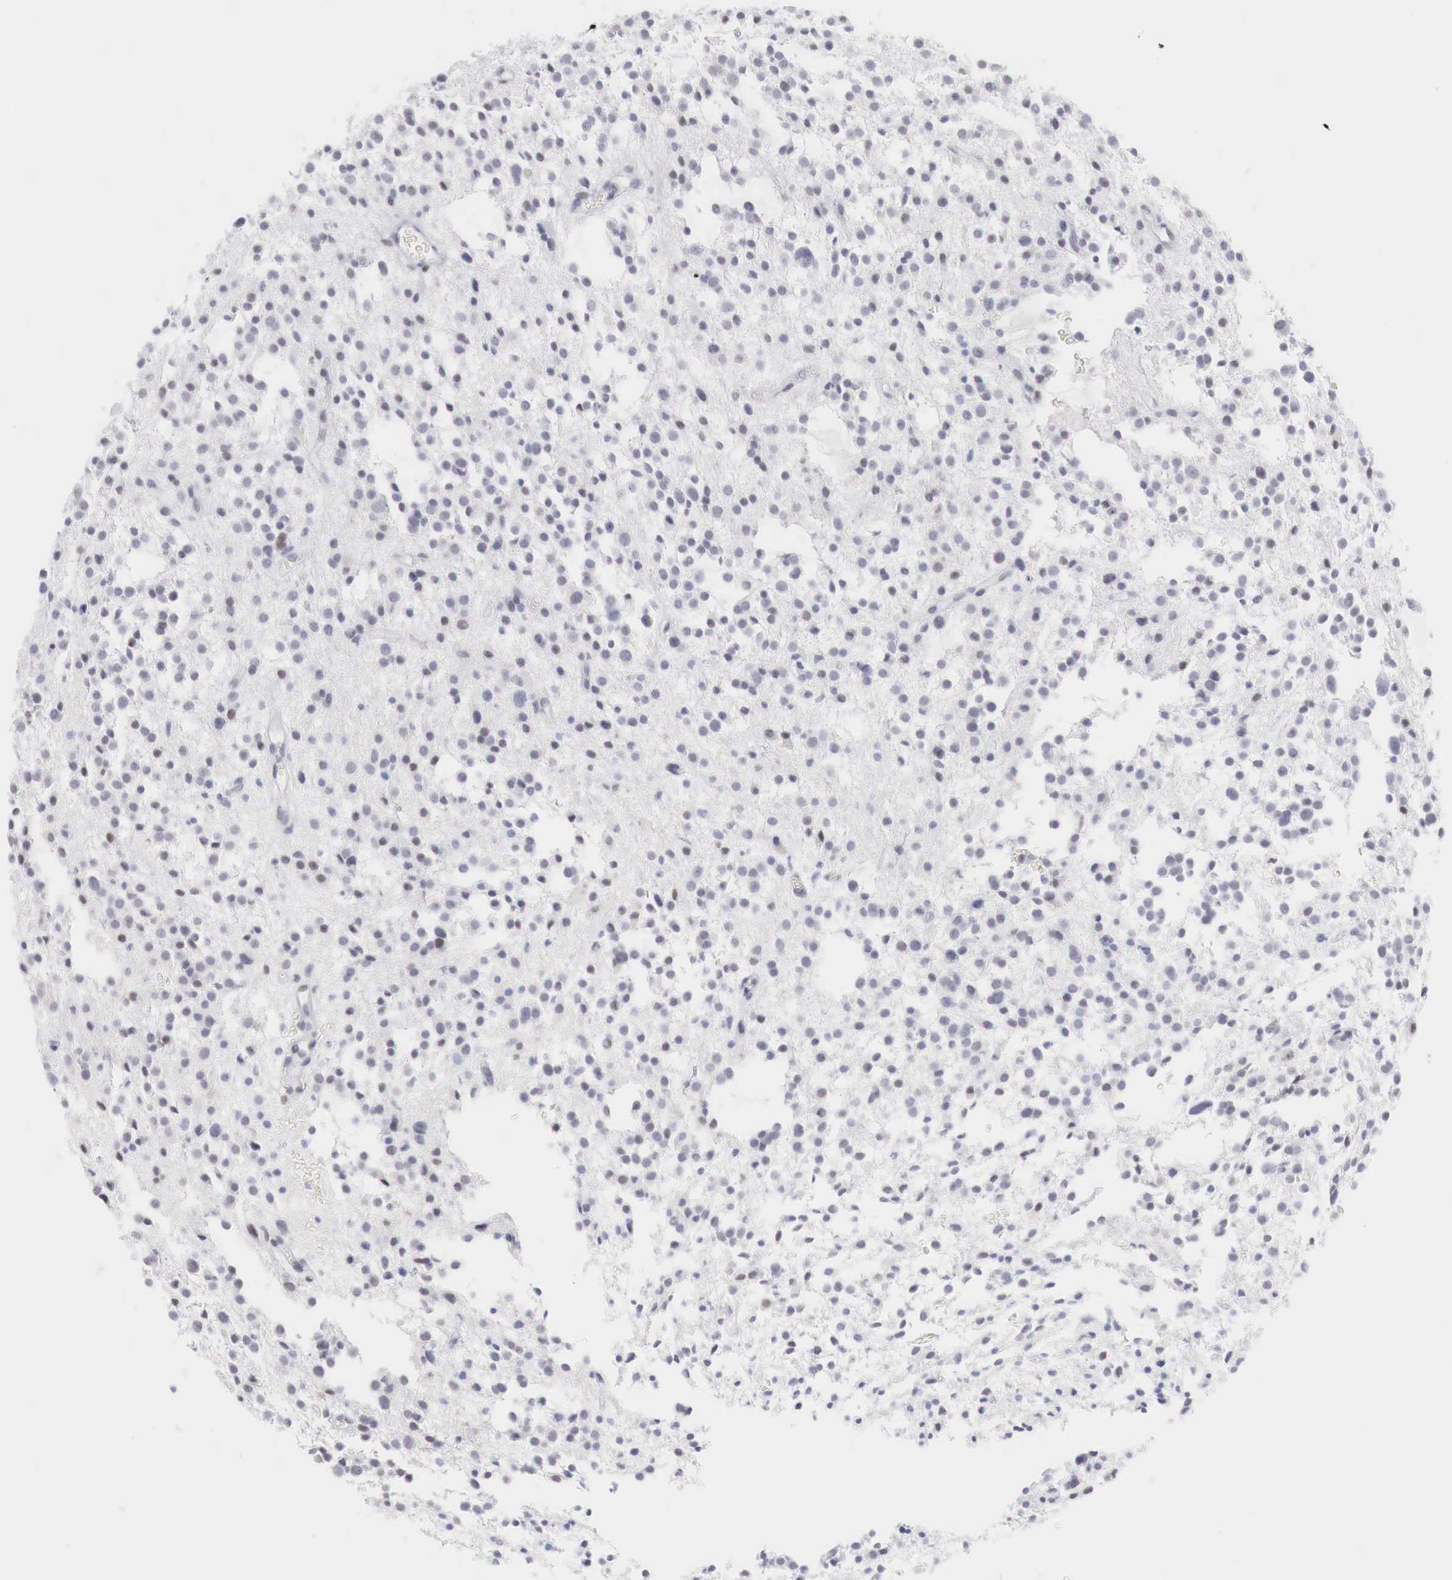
{"staining": {"intensity": "weak", "quantity": "<25%", "location": "nuclear"}, "tissue": "glioma", "cell_type": "Tumor cells", "image_type": "cancer", "snomed": [{"axis": "morphology", "description": "Glioma, malignant, Low grade"}, {"axis": "topography", "description": "Brain"}], "caption": "High magnification brightfield microscopy of malignant low-grade glioma stained with DAB (3,3'-diaminobenzidine) (brown) and counterstained with hematoxylin (blue): tumor cells show no significant staining. (DAB (3,3'-diaminobenzidine) immunohistochemistry (IHC) visualized using brightfield microscopy, high magnification).", "gene": "FOXP2", "patient": {"sex": "female", "age": 36}}